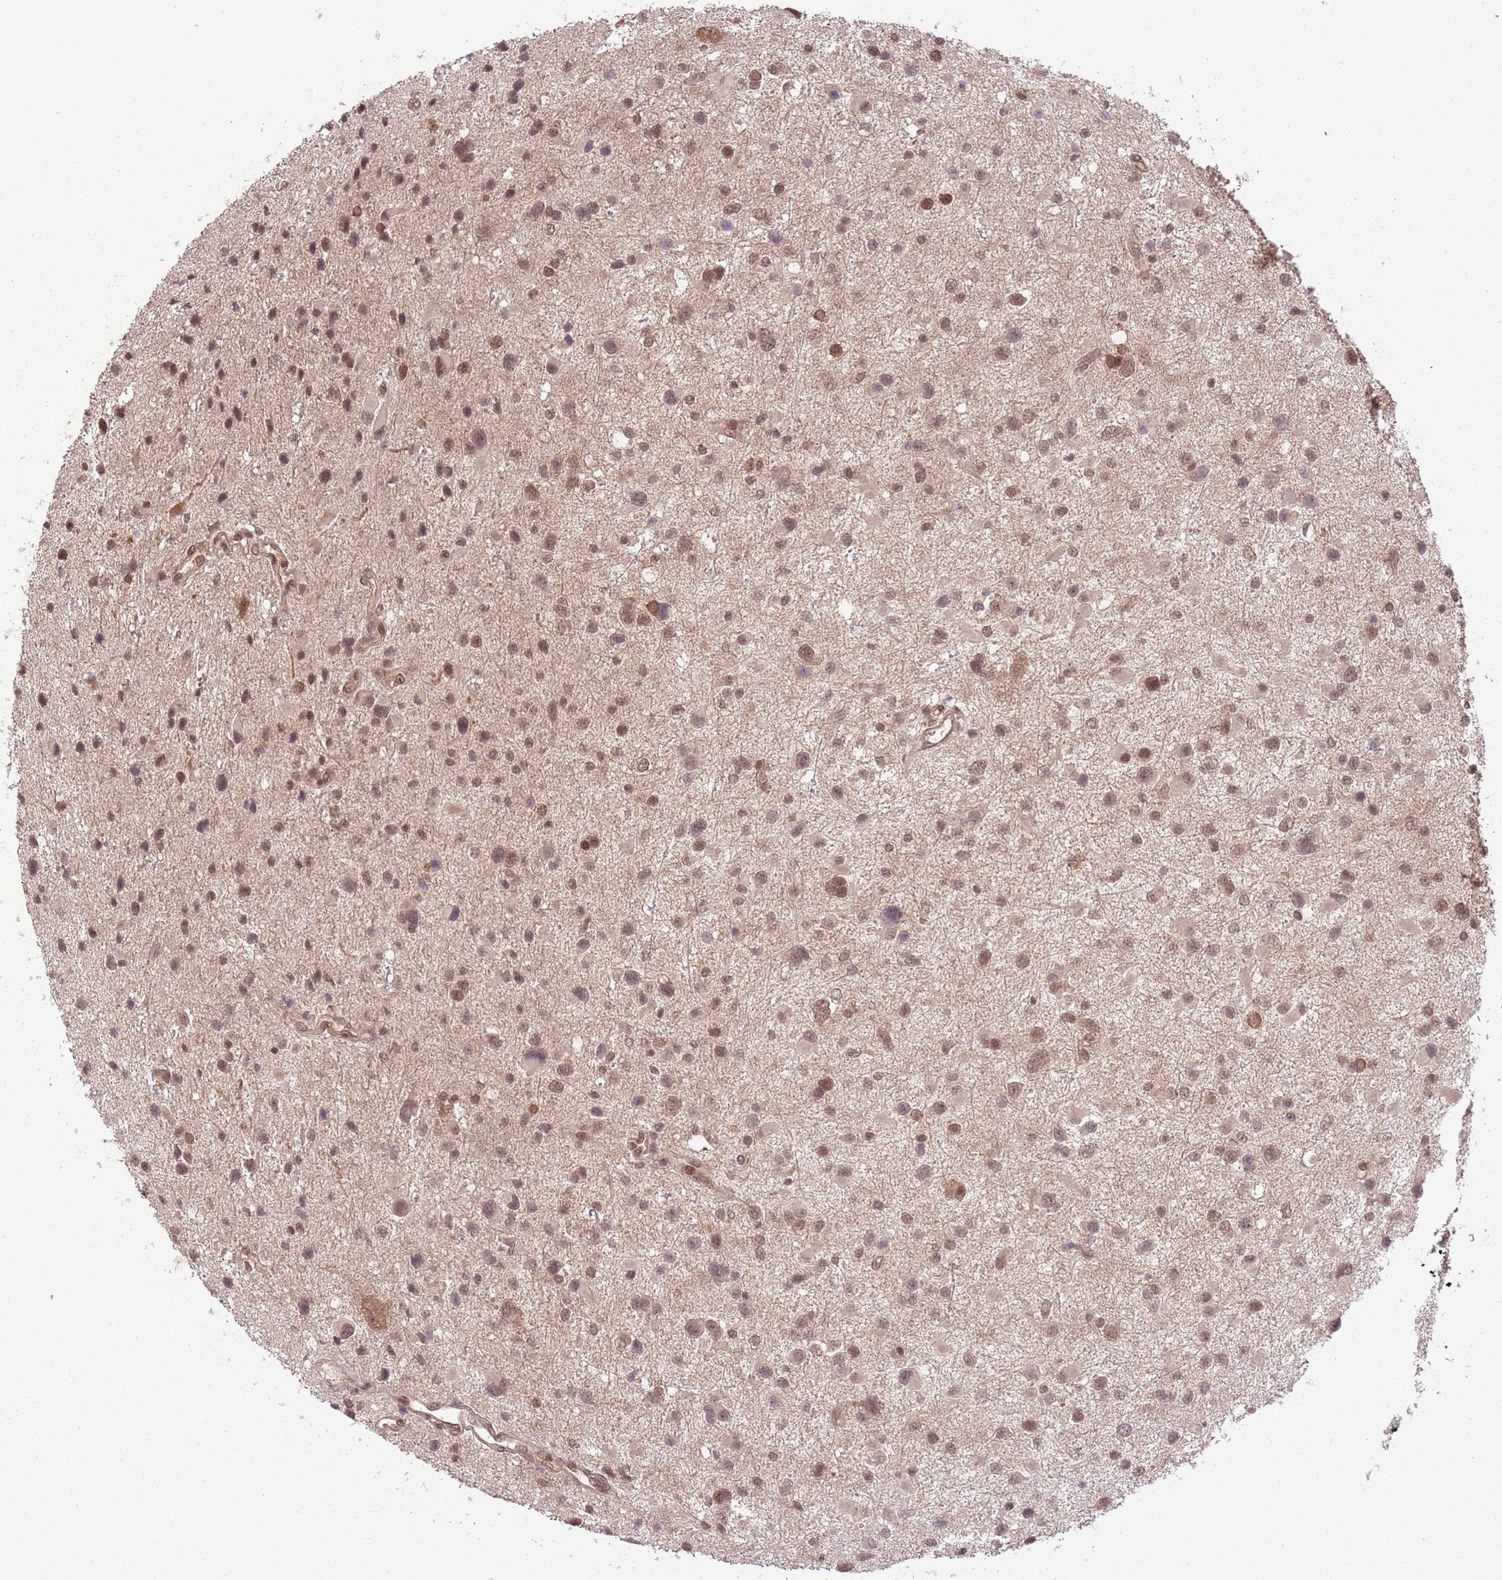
{"staining": {"intensity": "weak", "quantity": ">75%", "location": "cytoplasmic/membranous,nuclear"}, "tissue": "glioma", "cell_type": "Tumor cells", "image_type": "cancer", "snomed": [{"axis": "morphology", "description": "Glioma, malignant, Low grade"}, {"axis": "topography", "description": "Brain"}], "caption": "This micrograph demonstrates immunohistochemistry (IHC) staining of human low-grade glioma (malignant), with low weak cytoplasmic/membranous and nuclear staining in approximately >75% of tumor cells.", "gene": "ADAMTS3", "patient": {"sex": "female", "age": 32}}